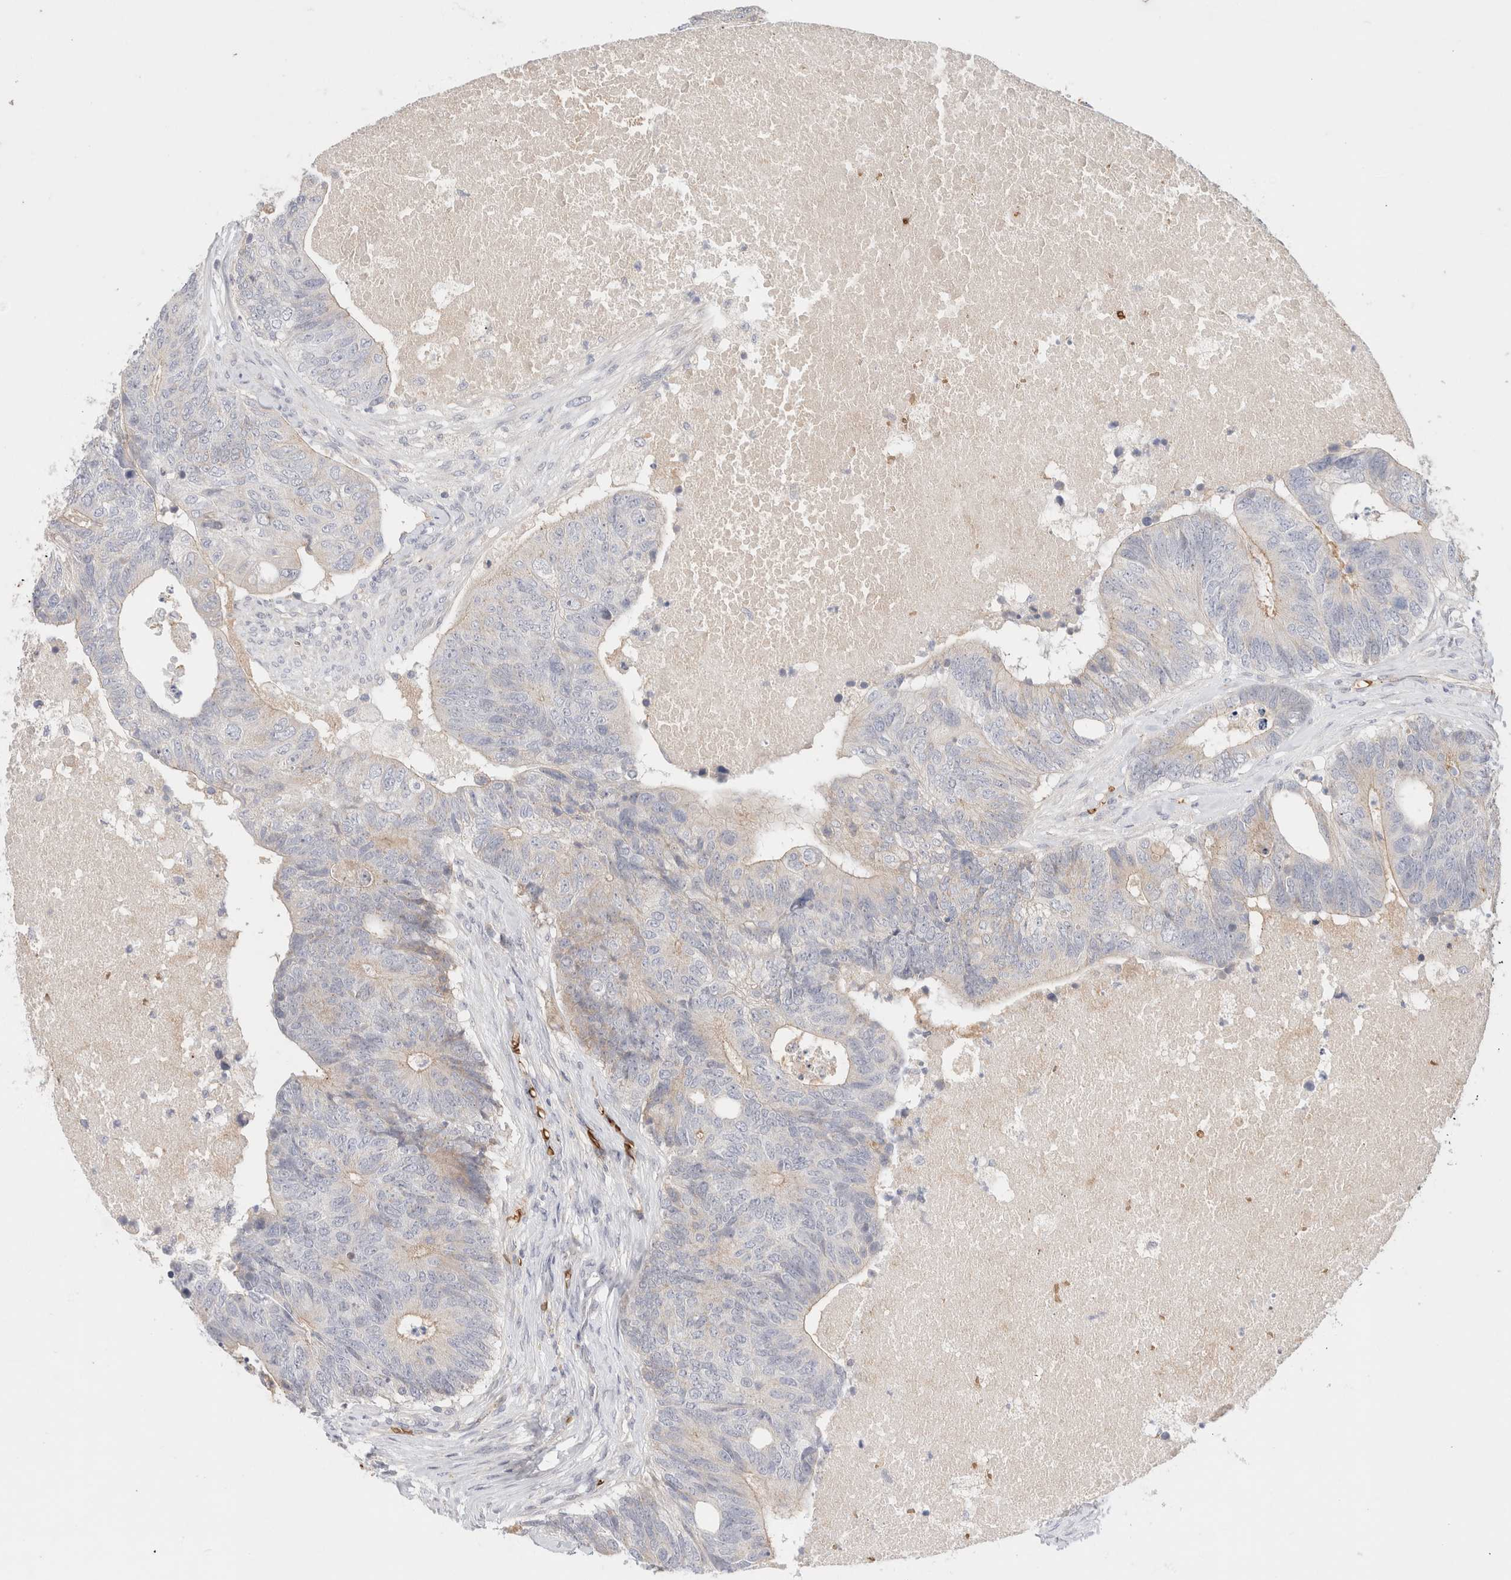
{"staining": {"intensity": "weak", "quantity": "<25%", "location": "cytoplasmic/membranous"}, "tissue": "colorectal cancer", "cell_type": "Tumor cells", "image_type": "cancer", "snomed": [{"axis": "morphology", "description": "Adenocarcinoma, NOS"}, {"axis": "topography", "description": "Colon"}], "caption": "An image of human colorectal cancer (adenocarcinoma) is negative for staining in tumor cells. (DAB (3,3'-diaminobenzidine) IHC visualized using brightfield microscopy, high magnification).", "gene": "MST1", "patient": {"sex": "female", "age": 67}}